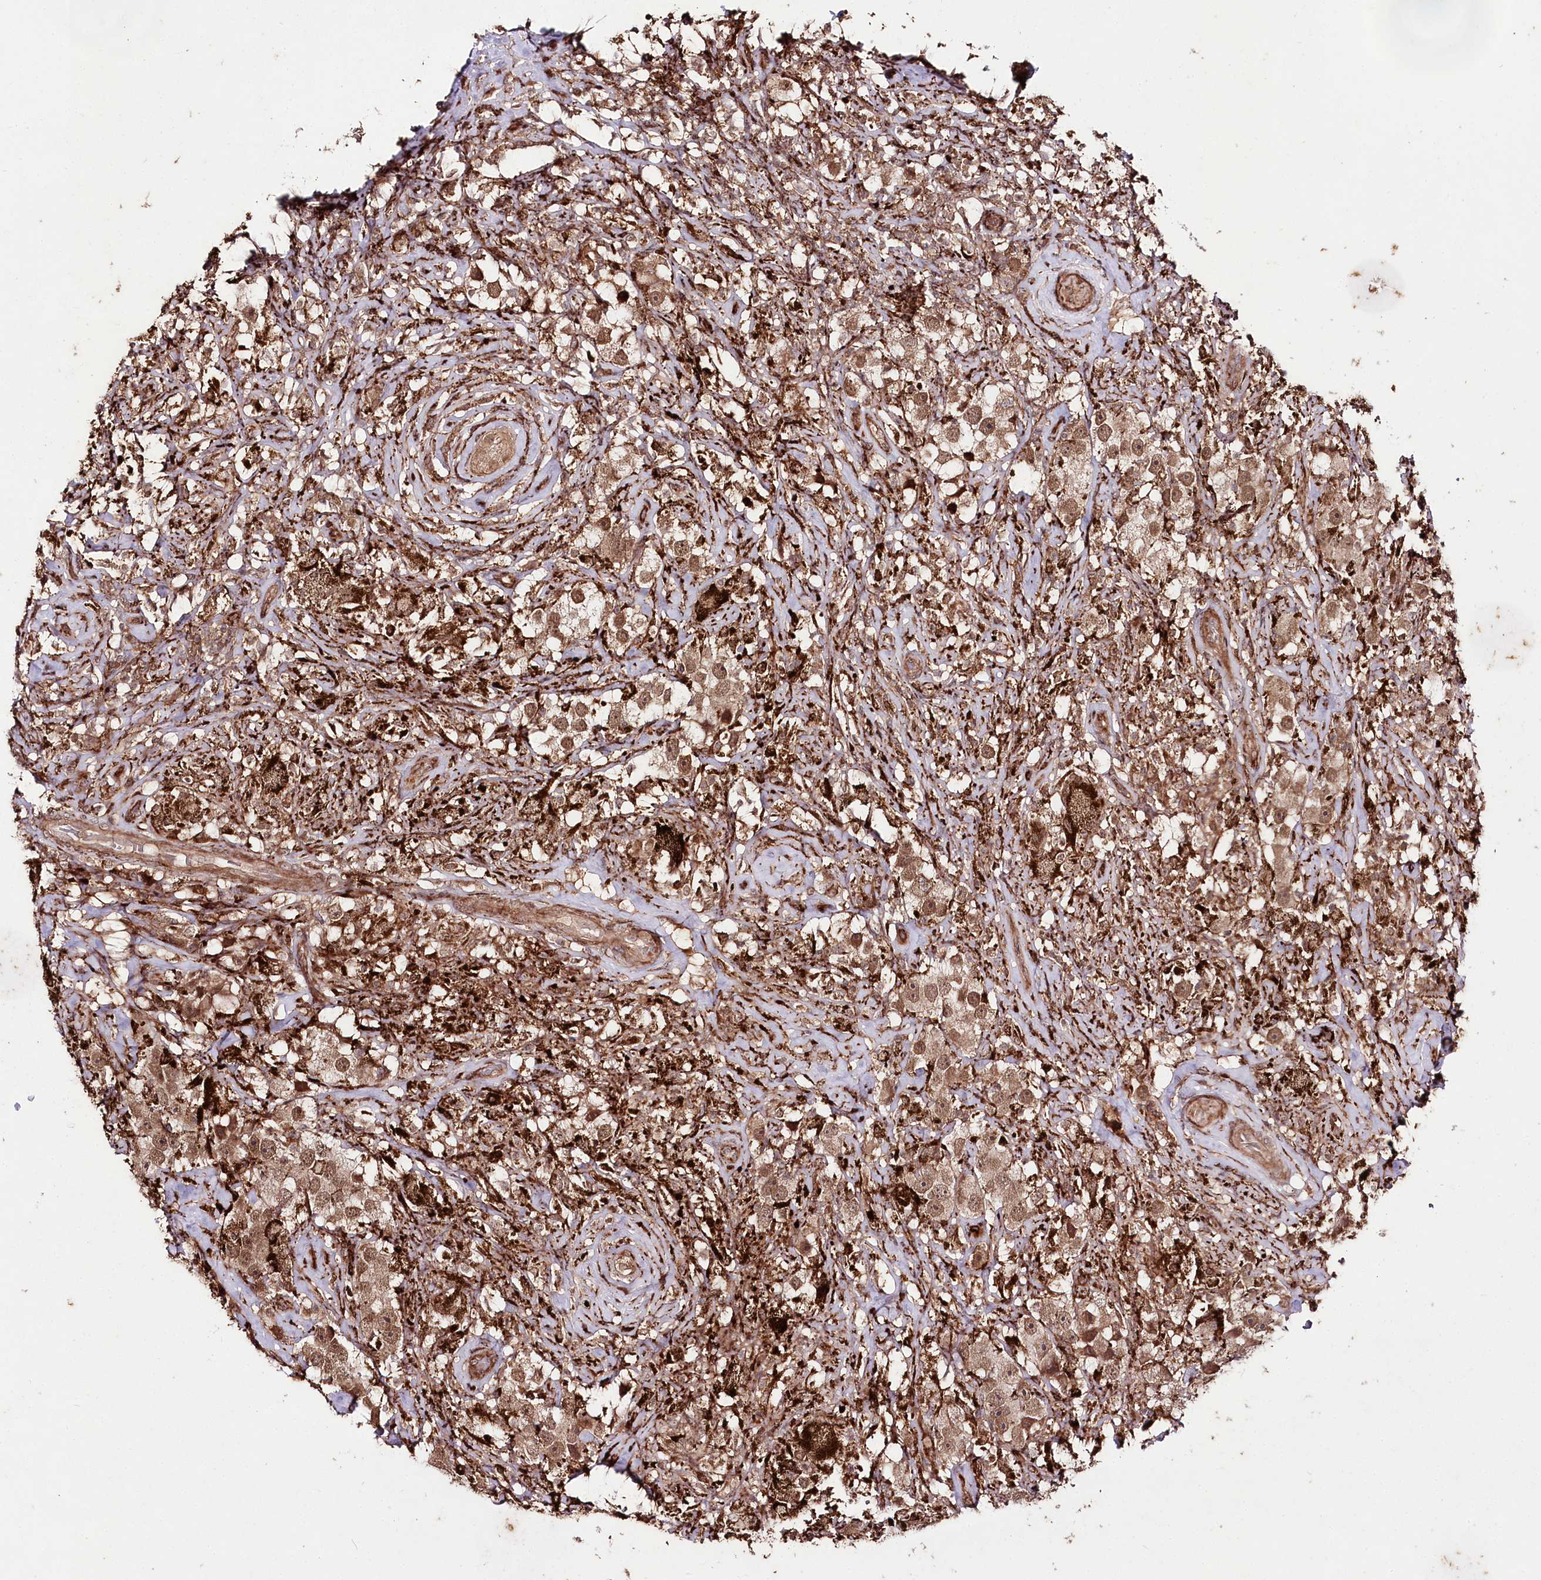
{"staining": {"intensity": "moderate", "quantity": ">75%", "location": "cytoplasmic/membranous,nuclear"}, "tissue": "testis cancer", "cell_type": "Tumor cells", "image_type": "cancer", "snomed": [{"axis": "morphology", "description": "Seminoma, NOS"}, {"axis": "topography", "description": "Testis"}], "caption": "This photomicrograph demonstrates immunohistochemistry staining of human testis cancer (seminoma), with medium moderate cytoplasmic/membranous and nuclear staining in about >75% of tumor cells.", "gene": "PHLDB1", "patient": {"sex": "male", "age": 49}}